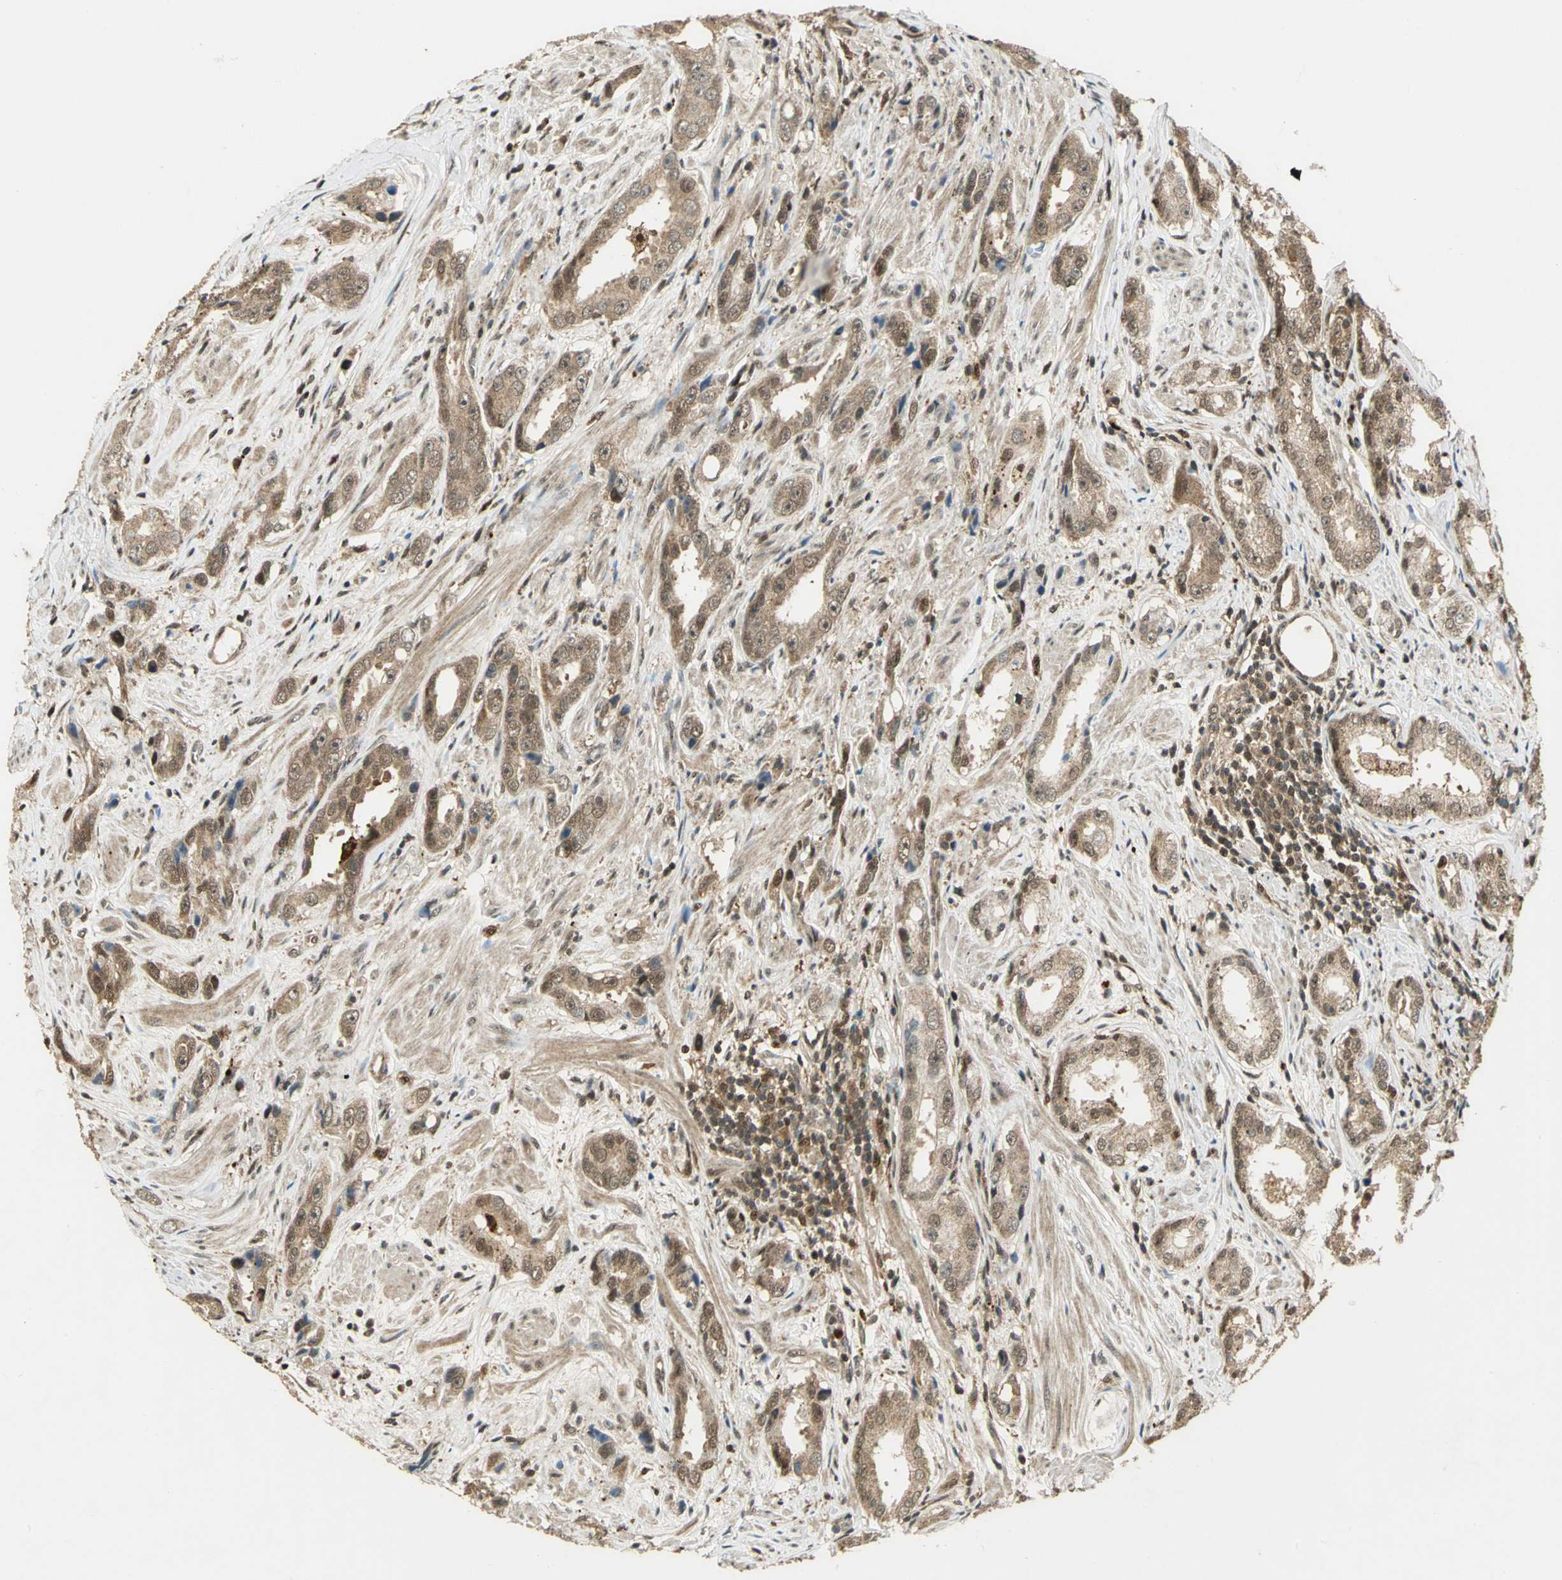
{"staining": {"intensity": "moderate", "quantity": ">75%", "location": "cytoplasmic/membranous,nuclear"}, "tissue": "prostate cancer", "cell_type": "Tumor cells", "image_type": "cancer", "snomed": [{"axis": "morphology", "description": "Adenocarcinoma, Medium grade"}, {"axis": "topography", "description": "Prostate"}], "caption": "DAB immunohistochemical staining of prostate adenocarcinoma (medium-grade) reveals moderate cytoplasmic/membranous and nuclear protein positivity in approximately >75% of tumor cells.", "gene": "PPP1R13L", "patient": {"sex": "male", "age": 53}}